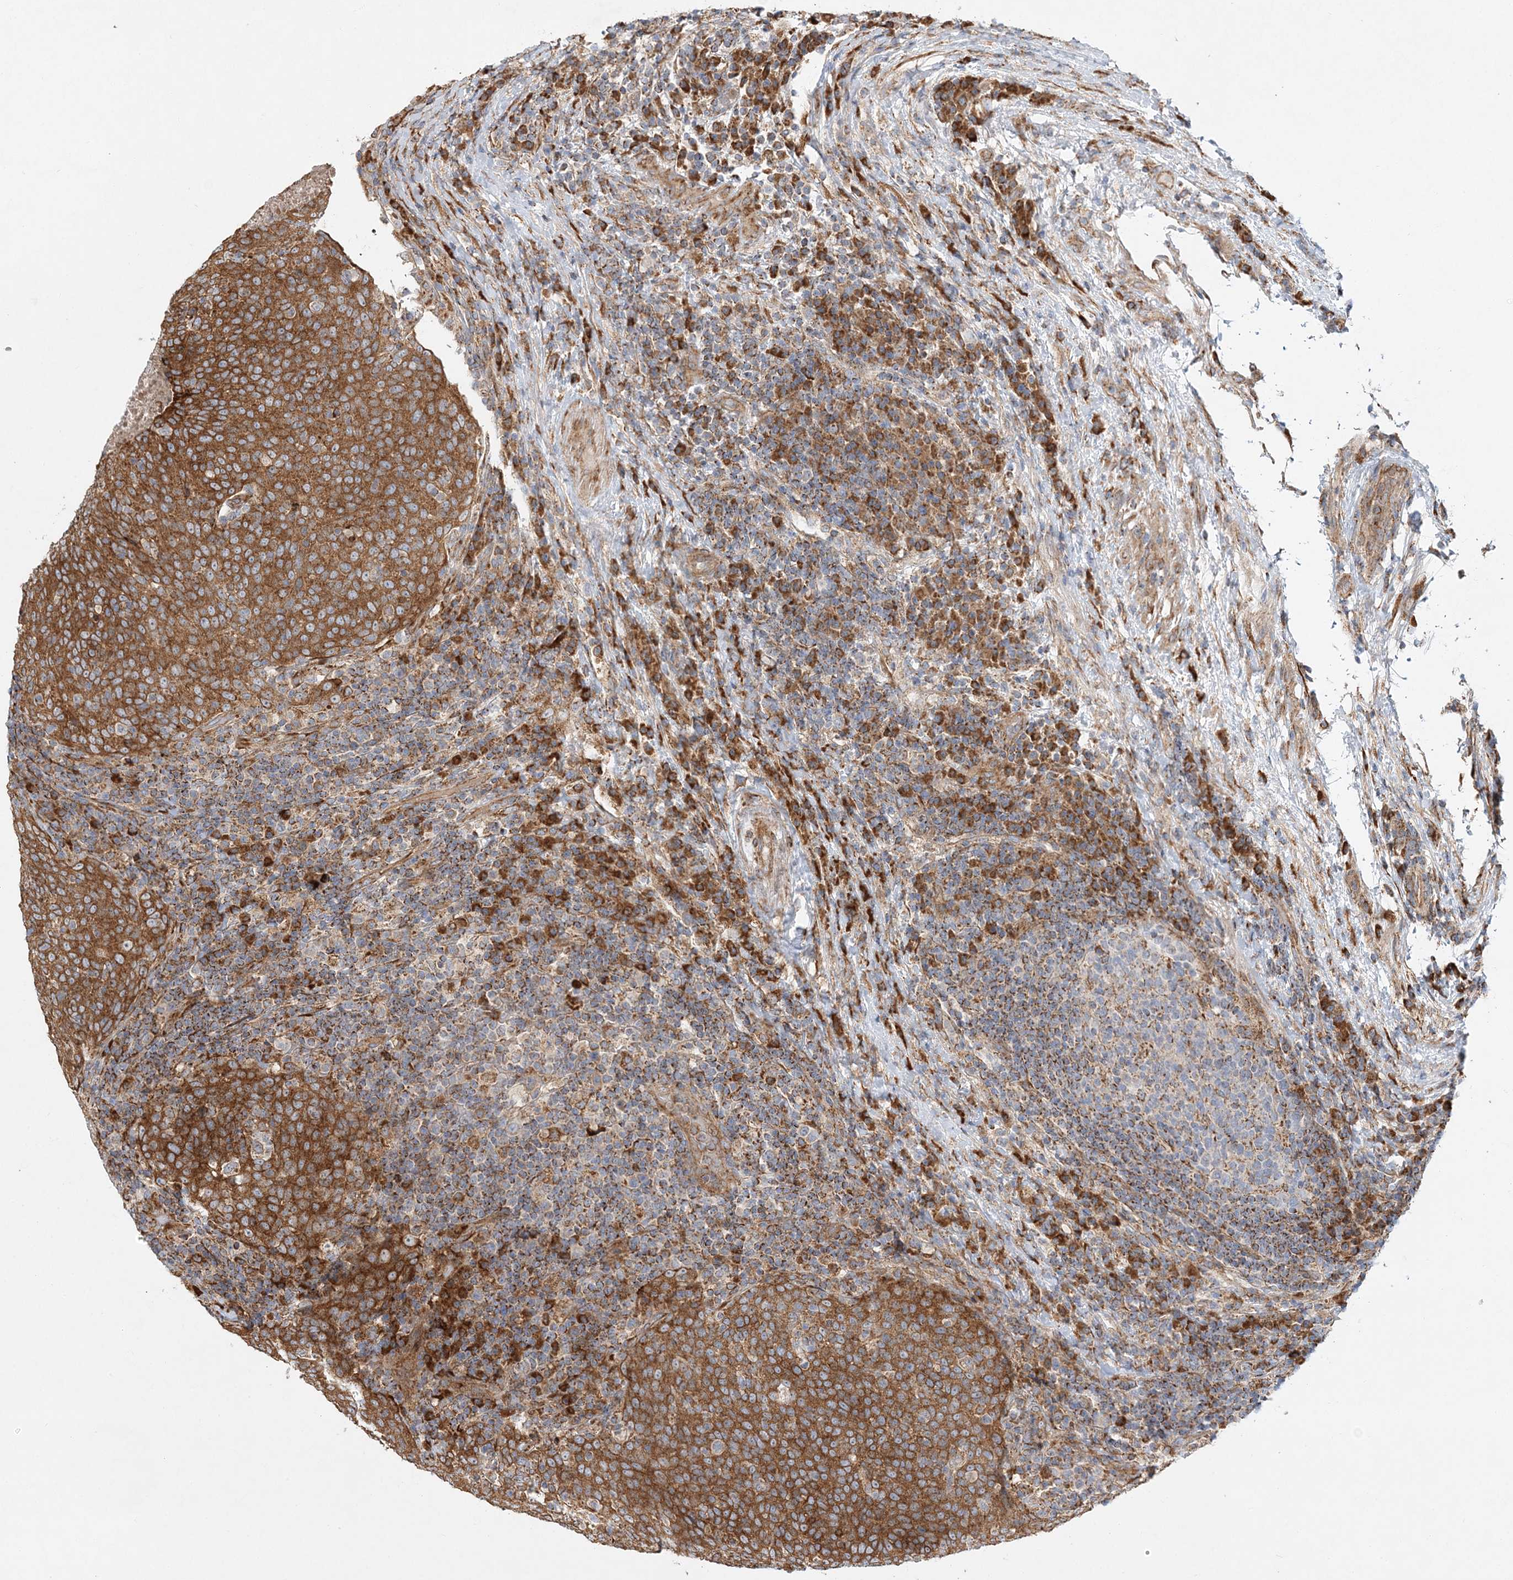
{"staining": {"intensity": "moderate", "quantity": ">75%", "location": "cytoplasmic/membranous"}, "tissue": "head and neck cancer", "cell_type": "Tumor cells", "image_type": "cancer", "snomed": [{"axis": "morphology", "description": "Squamous cell carcinoma, NOS"}, {"axis": "morphology", "description": "Squamous cell carcinoma, metastatic, NOS"}, {"axis": "topography", "description": "Lymph node"}, {"axis": "topography", "description": "Head-Neck"}], "caption": "A micrograph of head and neck cancer stained for a protein reveals moderate cytoplasmic/membranous brown staining in tumor cells.", "gene": "ZFYVE16", "patient": {"sex": "male", "age": 62}}